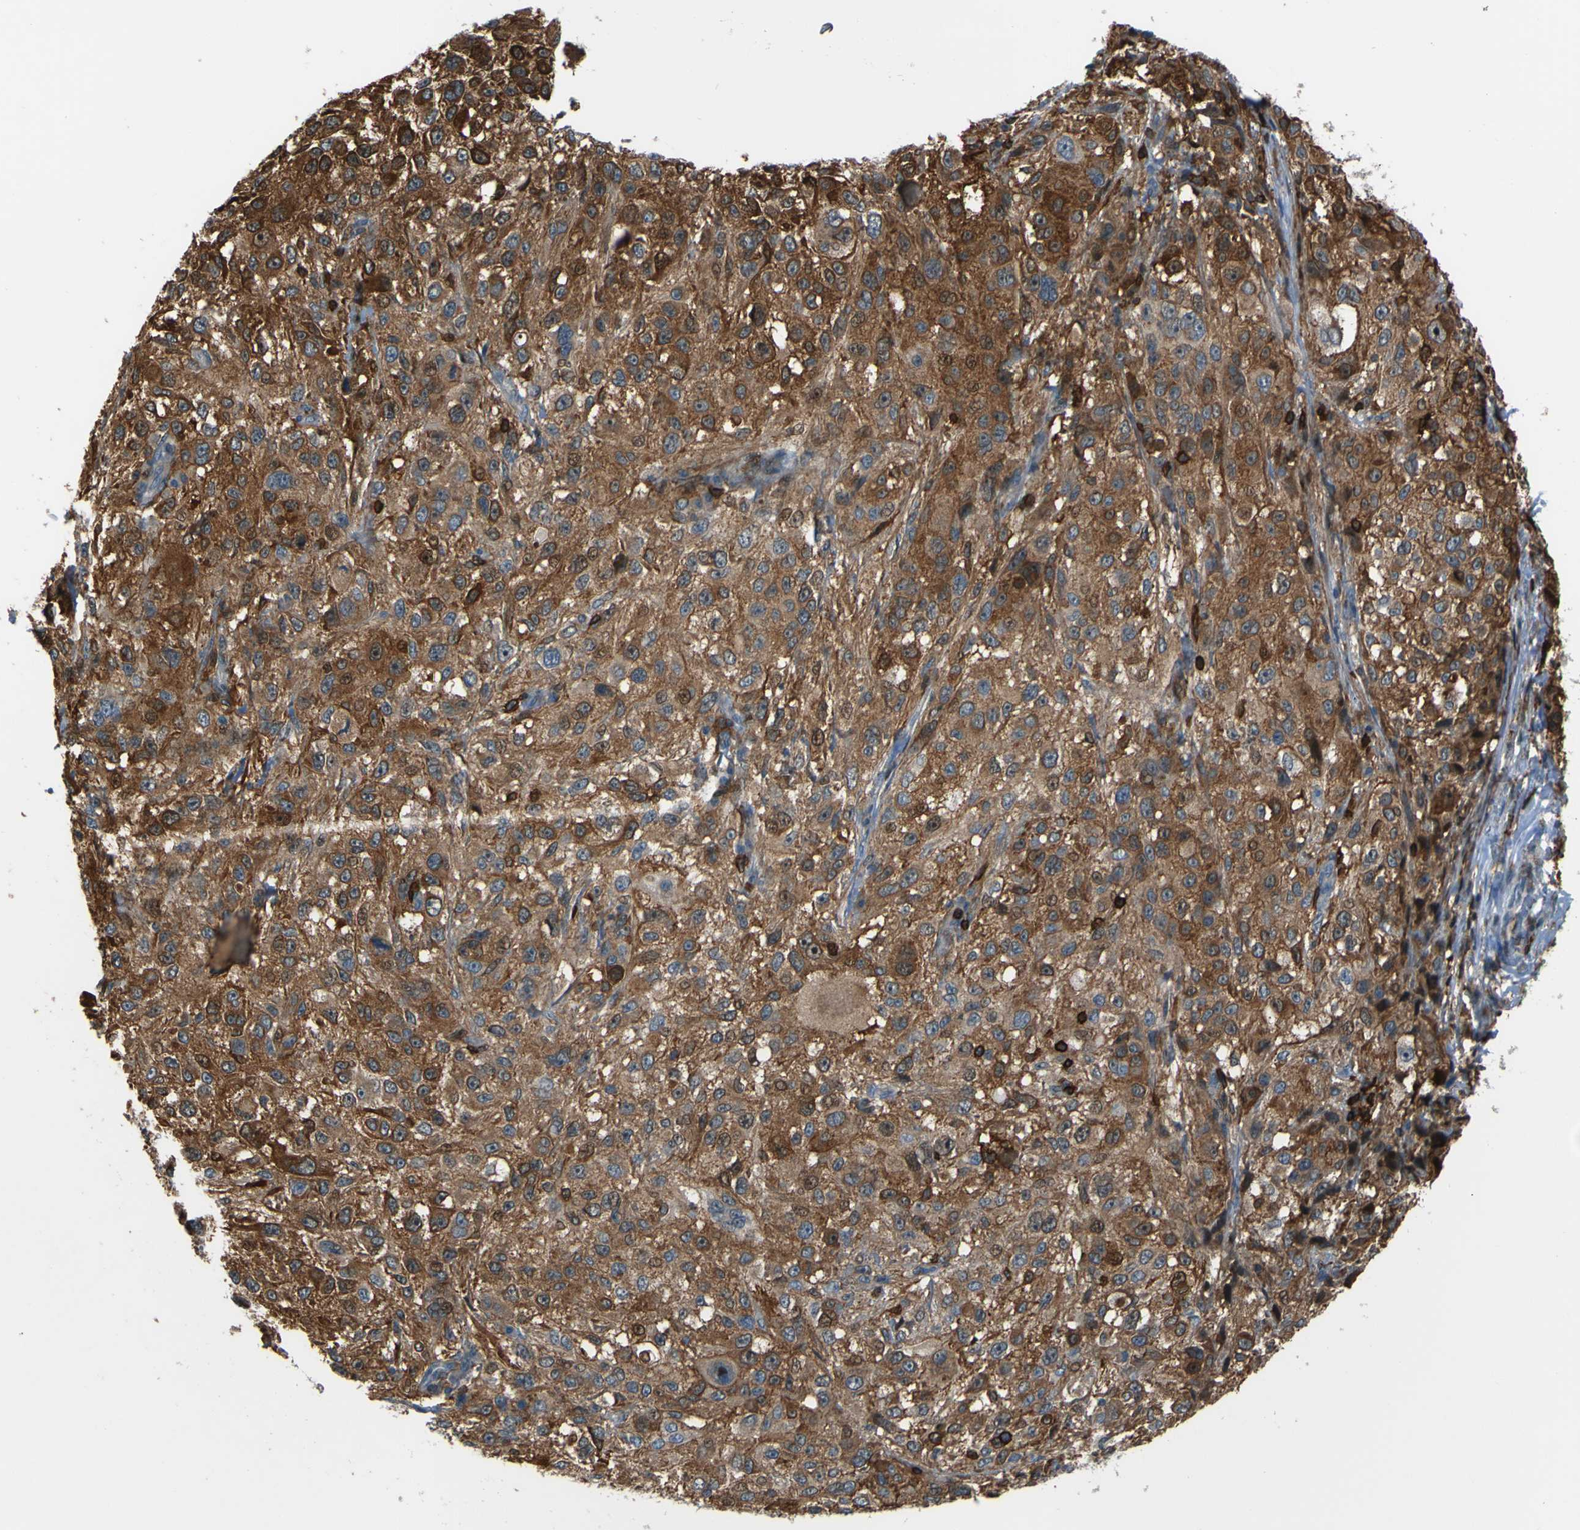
{"staining": {"intensity": "moderate", "quantity": ">75%", "location": "cytoplasmic/membranous,nuclear"}, "tissue": "melanoma", "cell_type": "Tumor cells", "image_type": "cancer", "snomed": [{"axis": "morphology", "description": "Necrosis, NOS"}, {"axis": "morphology", "description": "Malignant melanoma, NOS"}, {"axis": "topography", "description": "Skin"}], "caption": "The histopathology image demonstrates a brown stain indicating the presence of a protein in the cytoplasmic/membranous and nuclear of tumor cells in malignant melanoma.", "gene": "PCDHB5", "patient": {"sex": "female", "age": 87}}